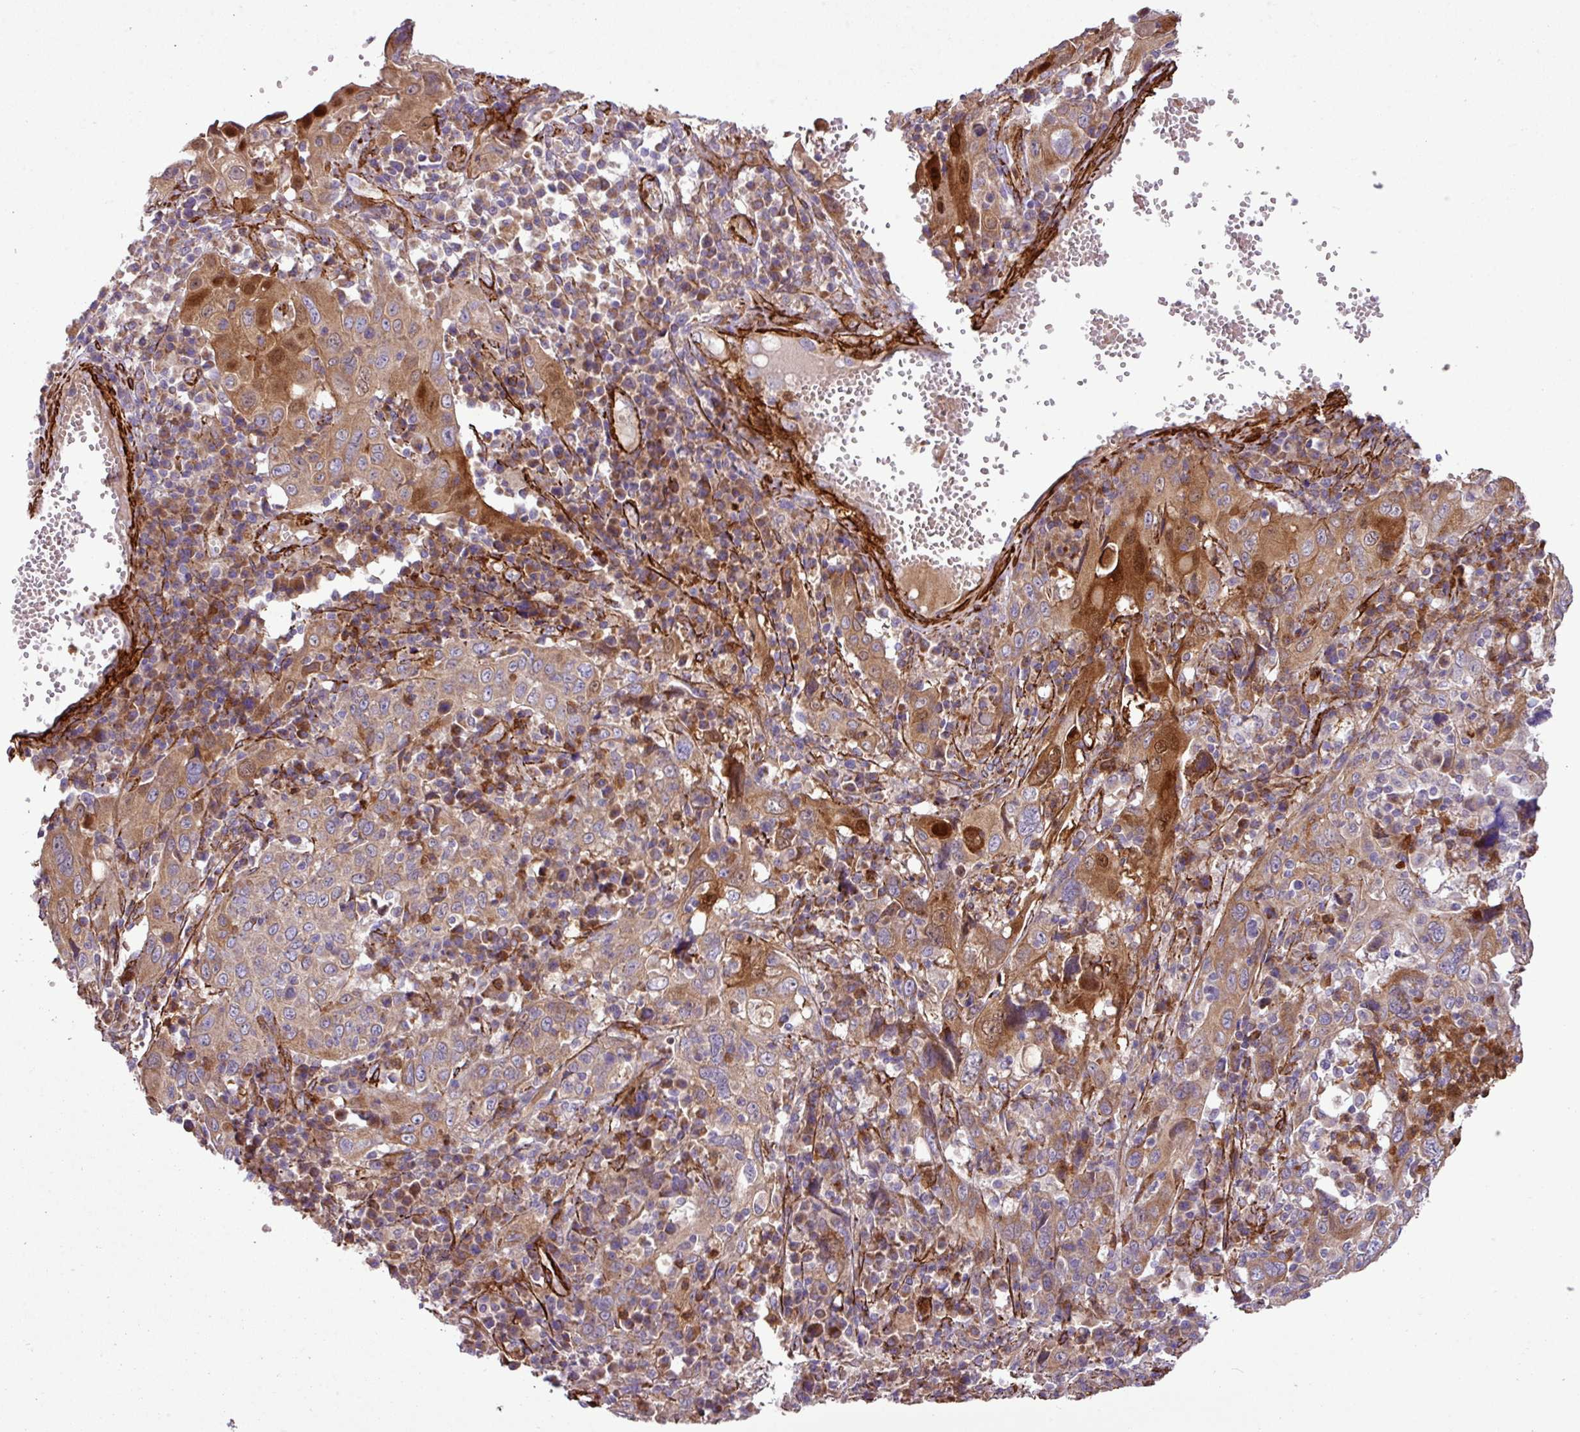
{"staining": {"intensity": "moderate", "quantity": ">75%", "location": "cytoplasmic/membranous"}, "tissue": "cervical cancer", "cell_type": "Tumor cells", "image_type": "cancer", "snomed": [{"axis": "morphology", "description": "Squamous cell carcinoma, NOS"}, {"axis": "topography", "description": "Cervix"}], "caption": "DAB (3,3'-diaminobenzidine) immunohistochemical staining of cervical squamous cell carcinoma reveals moderate cytoplasmic/membranous protein expression in approximately >75% of tumor cells.", "gene": "FAM47E", "patient": {"sex": "female", "age": 46}}